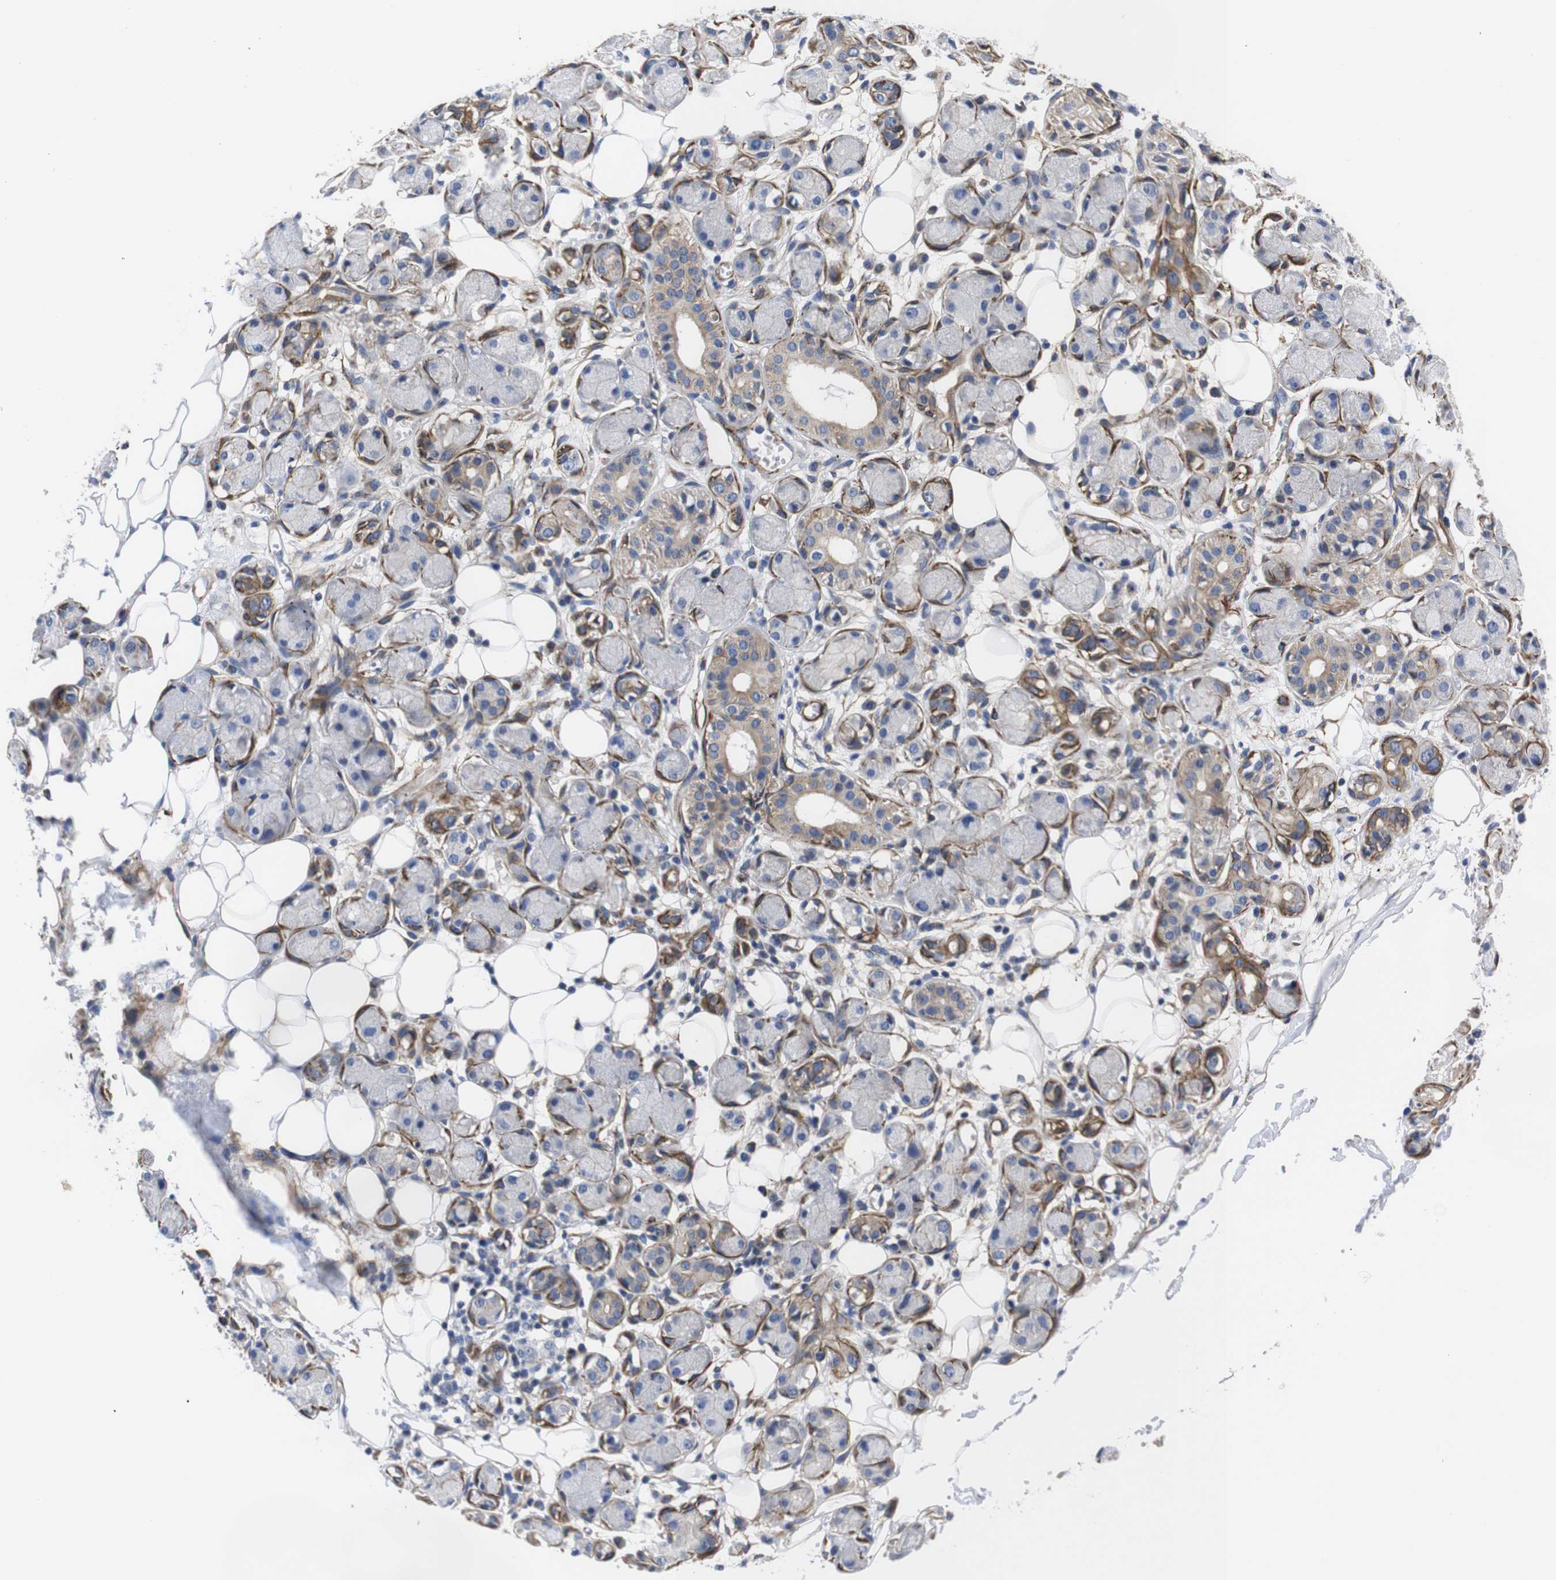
{"staining": {"intensity": "negative", "quantity": "none", "location": "none"}, "tissue": "adipose tissue", "cell_type": "Adipocytes", "image_type": "normal", "snomed": [{"axis": "morphology", "description": "Normal tissue, NOS"}, {"axis": "morphology", "description": "Inflammation, NOS"}, {"axis": "topography", "description": "Vascular tissue"}, {"axis": "topography", "description": "Salivary gland"}], "caption": "The immunohistochemistry (IHC) photomicrograph has no significant expression in adipocytes of adipose tissue.", "gene": "WNT10A", "patient": {"sex": "female", "age": 75}}